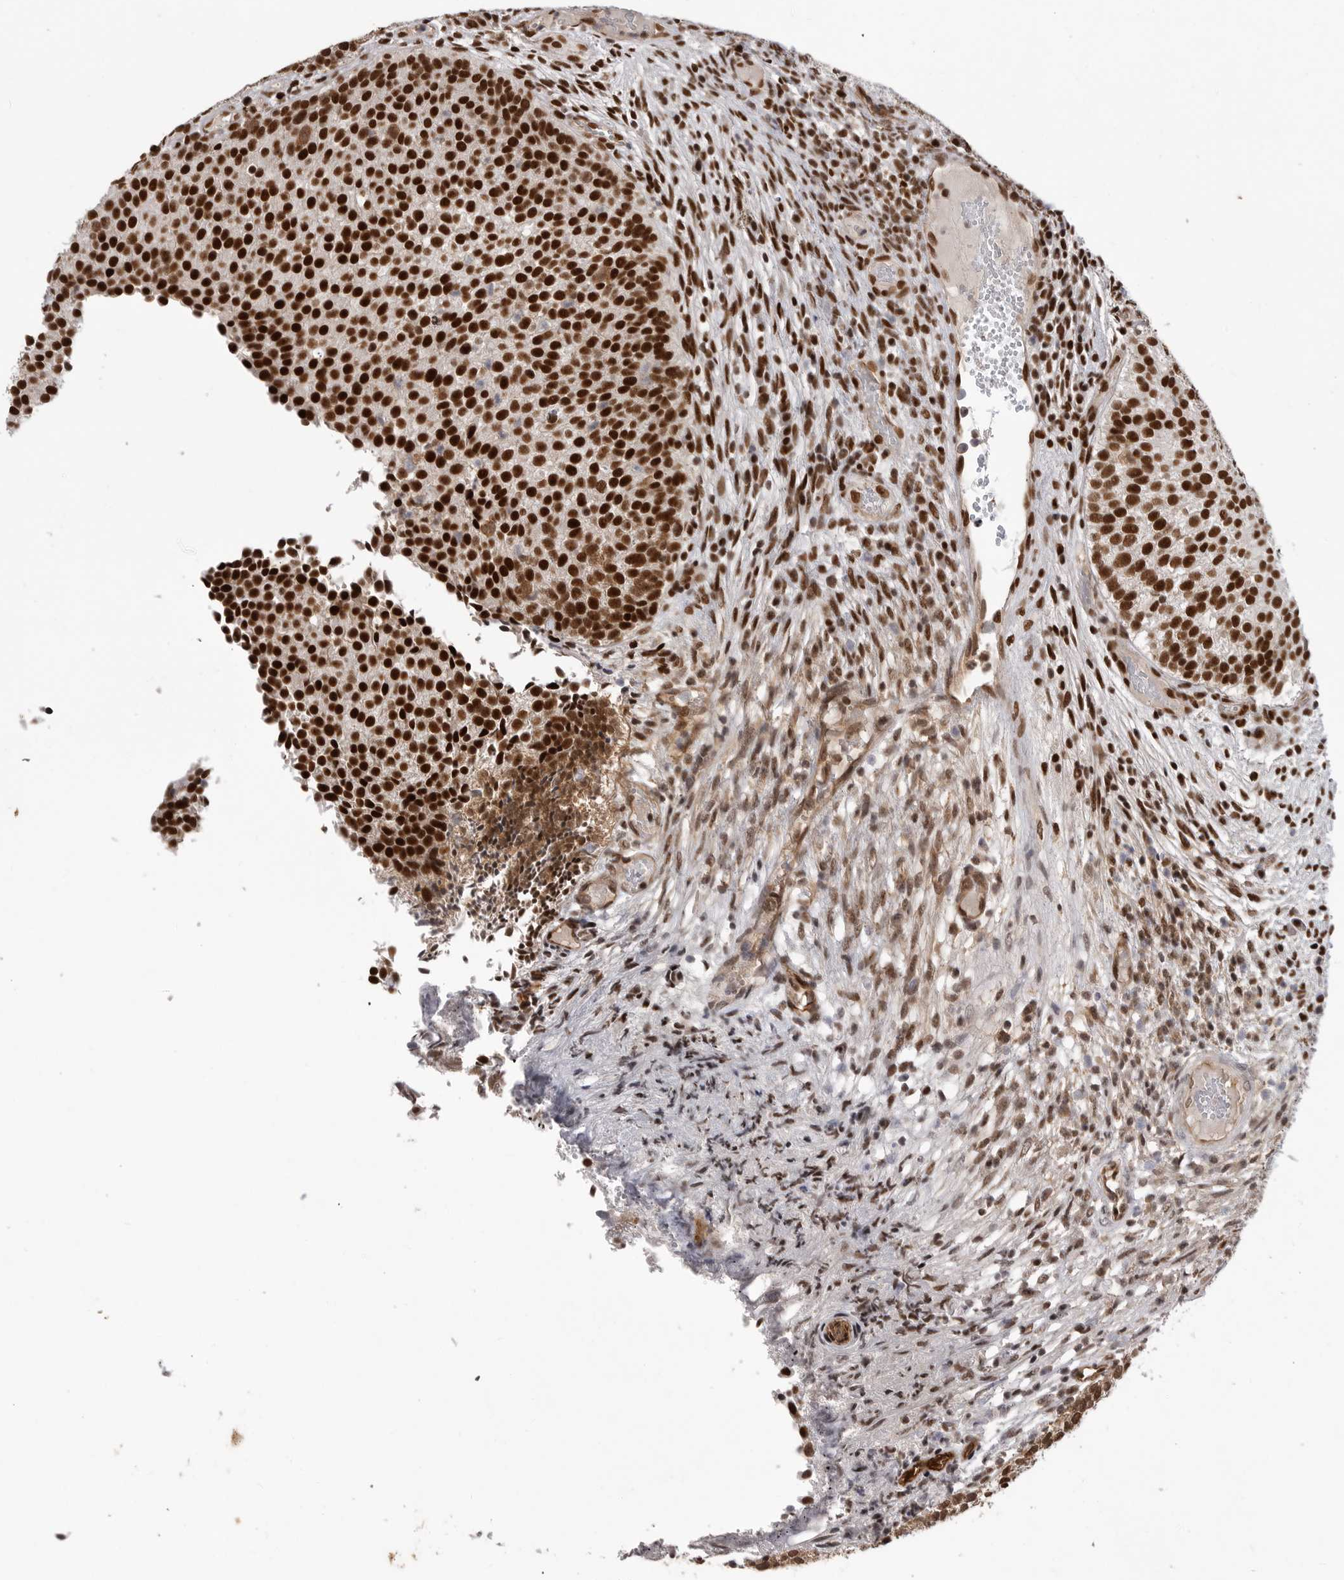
{"staining": {"intensity": "strong", "quantity": ">75%", "location": "nuclear"}, "tissue": "urothelial cancer", "cell_type": "Tumor cells", "image_type": "cancer", "snomed": [{"axis": "morphology", "description": "Urothelial carcinoma, Low grade"}, {"axis": "topography", "description": "Urinary bladder"}], "caption": "Immunohistochemical staining of human low-grade urothelial carcinoma demonstrates strong nuclear protein staining in about >75% of tumor cells.", "gene": "PPP1R8", "patient": {"sex": "male", "age": 86}}